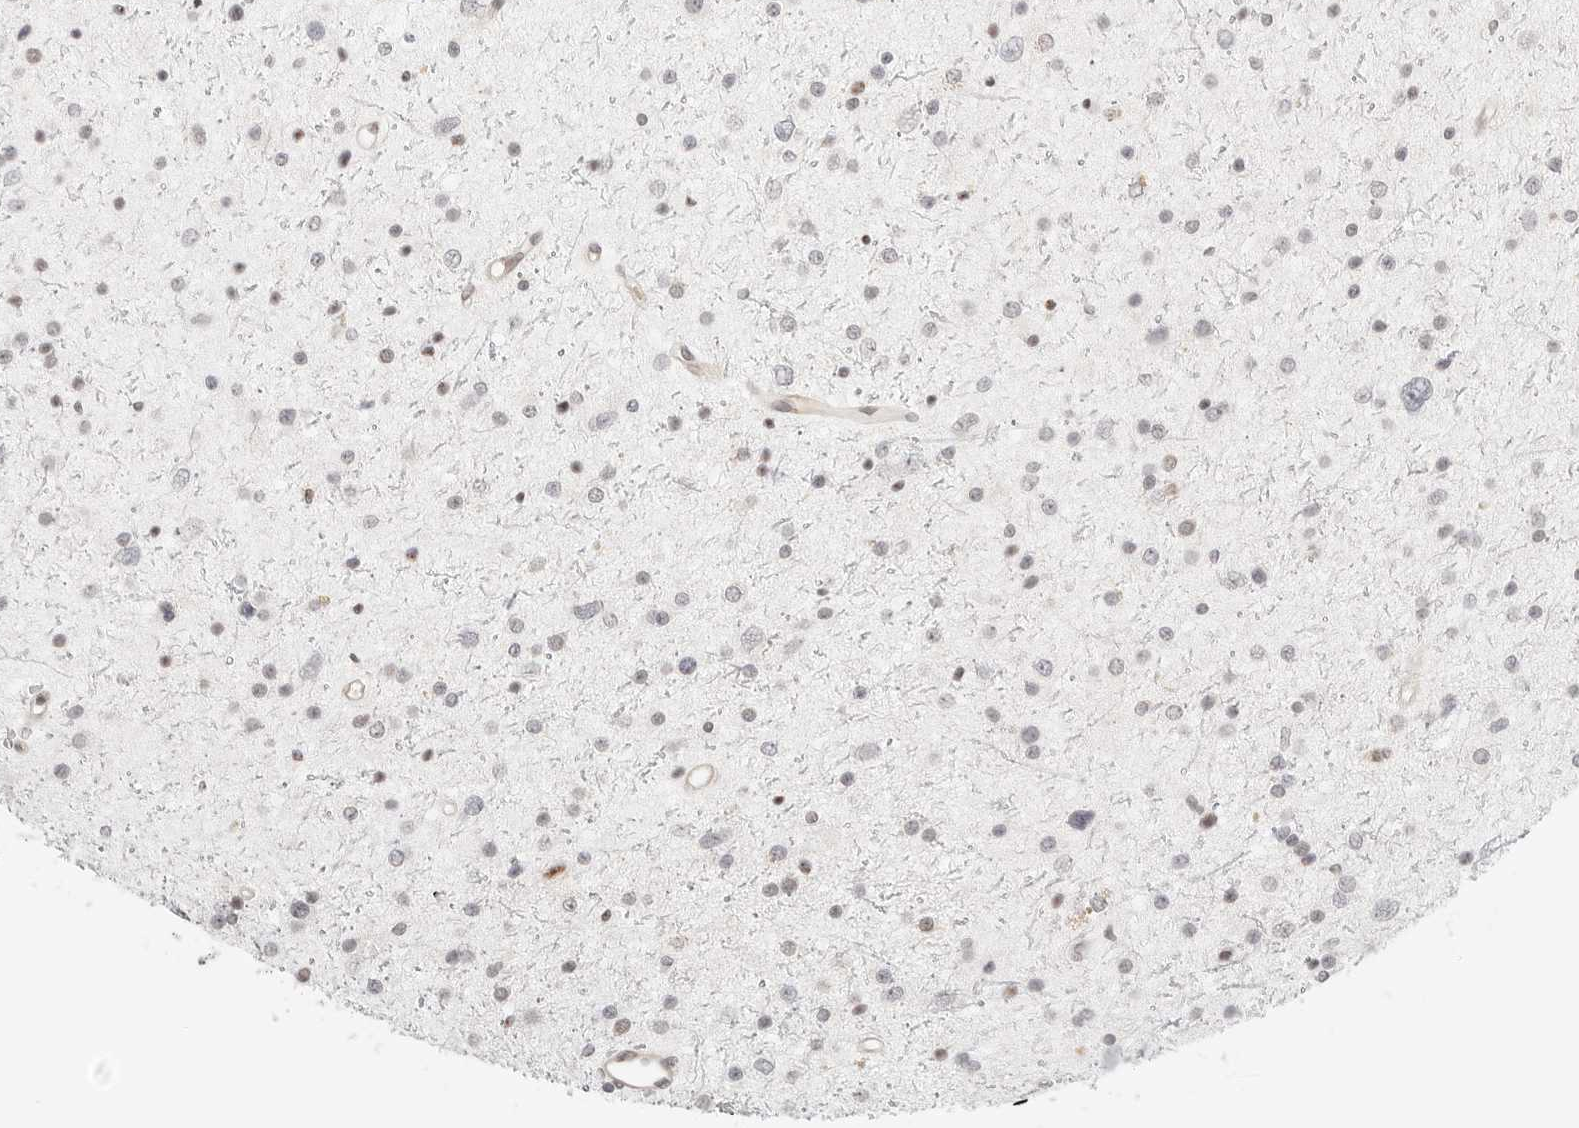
{"staining": {"intensity": "negative", "quantity": "none", "location": "none"}, "tissue": "glioma", "cell_type": "Tumor cells", "image_type": "cancer", "snomed": [{"axis": "morphology", "description": "Glioma, malignant, Low grade"}, {"axis": "topography", "description": "Brain"}], "caption": "Immunohistochemical staining of human glioma shows no significant positivity in tumor cells. (DAB immunohistochemistry, high magnification).", "gene": "TEKT2", "patient": {"sex": "female", "age": 37}}